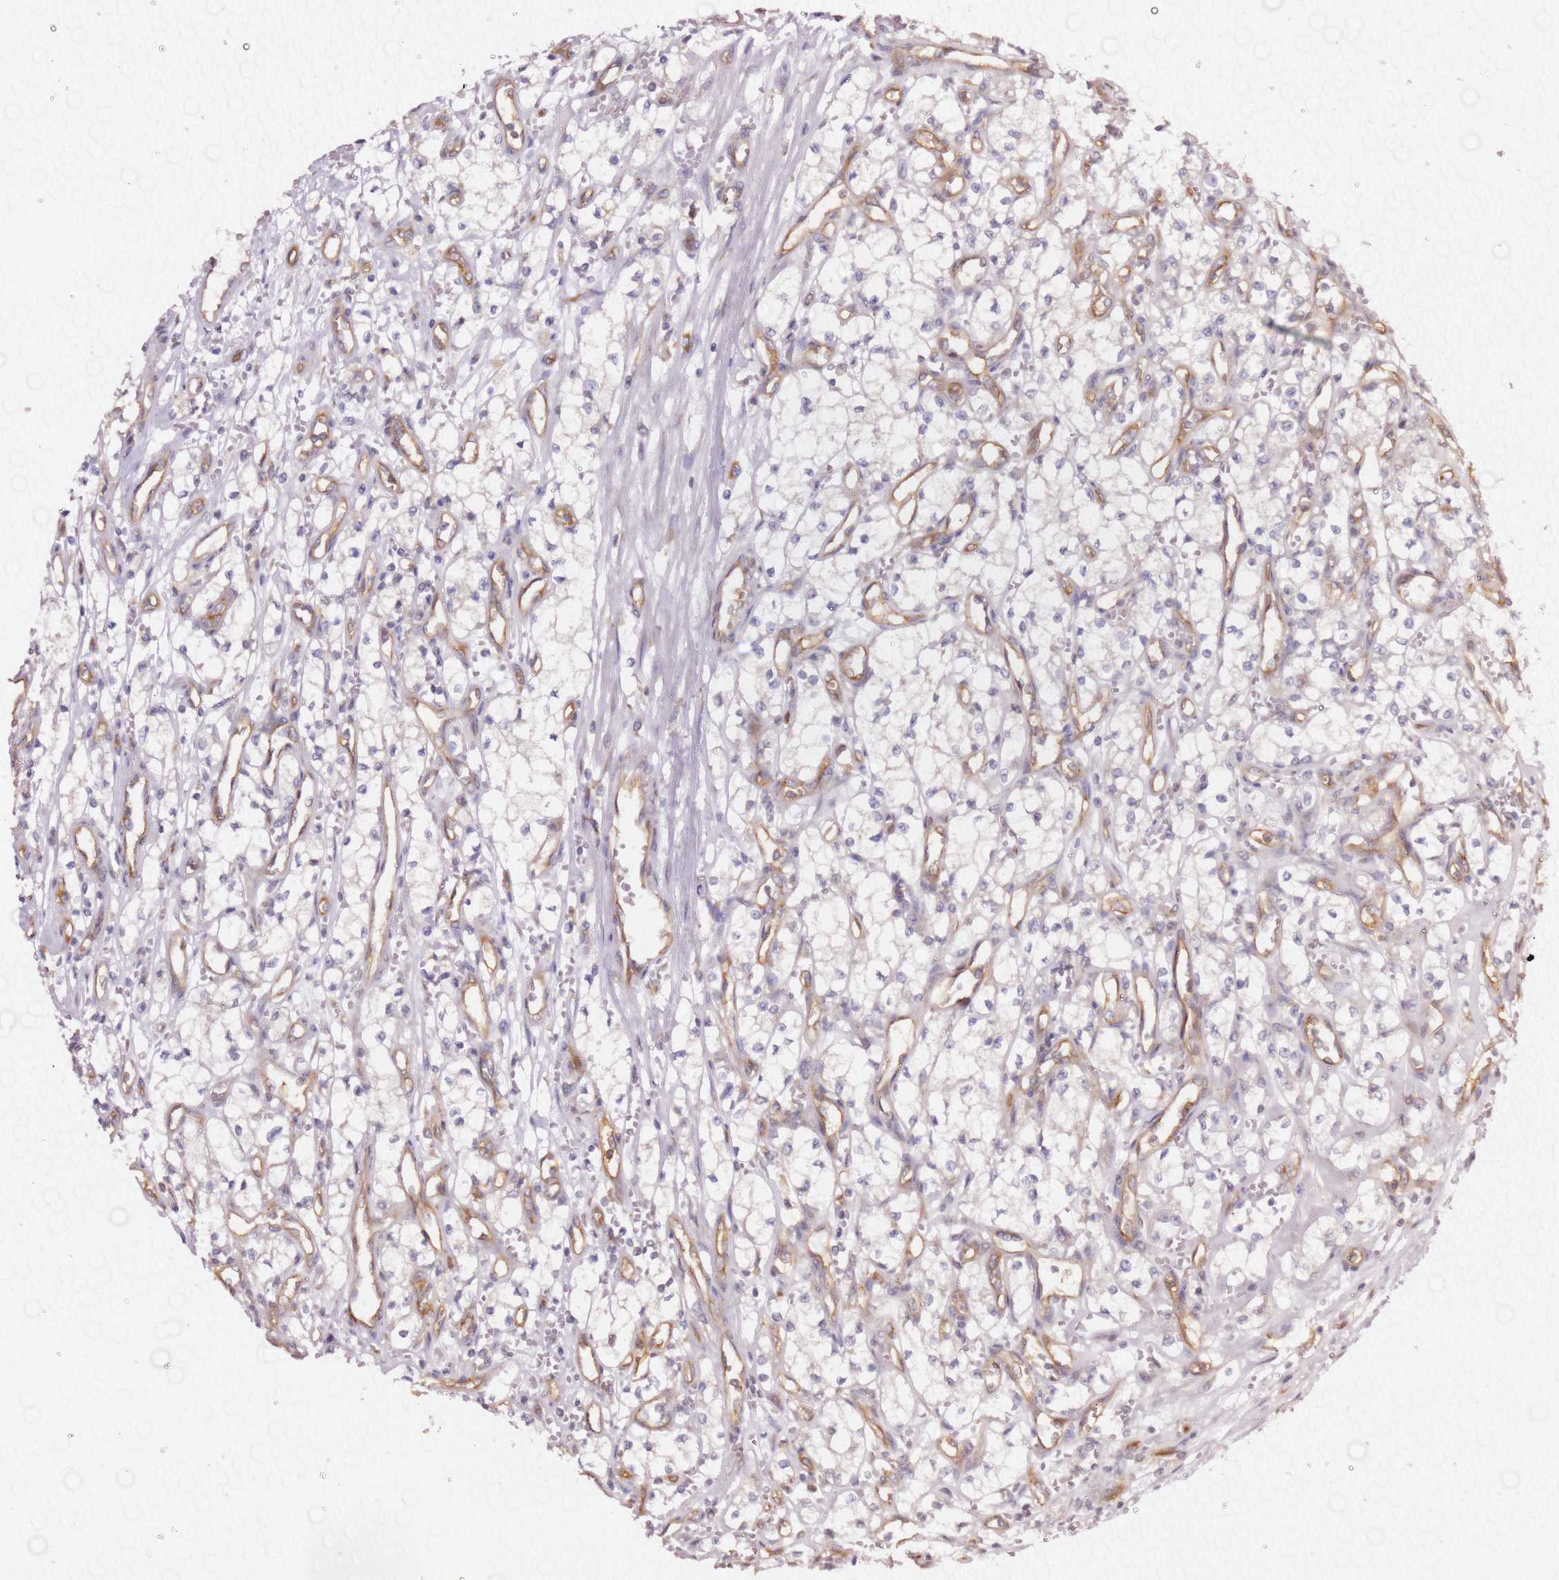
{"staining": {"intensity": "negative", "quantity": "none", "location": "none"}, "tissue": "renal cancer", "cell_type": "Tumor cells", "image_type": "cancer", "snomed": [{"axis": "morphology", "description": "Adenocarcinoma, NOS"}, {"axis": "topography", "description": "Kidney"}], "caption": "This photomicrograph is of renal cancer (adenocarcinoma) stained with immunohistochemistry to label a protein in brown with the nuclei are counter-stained blue. There is no positivity in tumor cells.", "gene": "KIF7", "patient": {"sex": "male", "age": 59}}